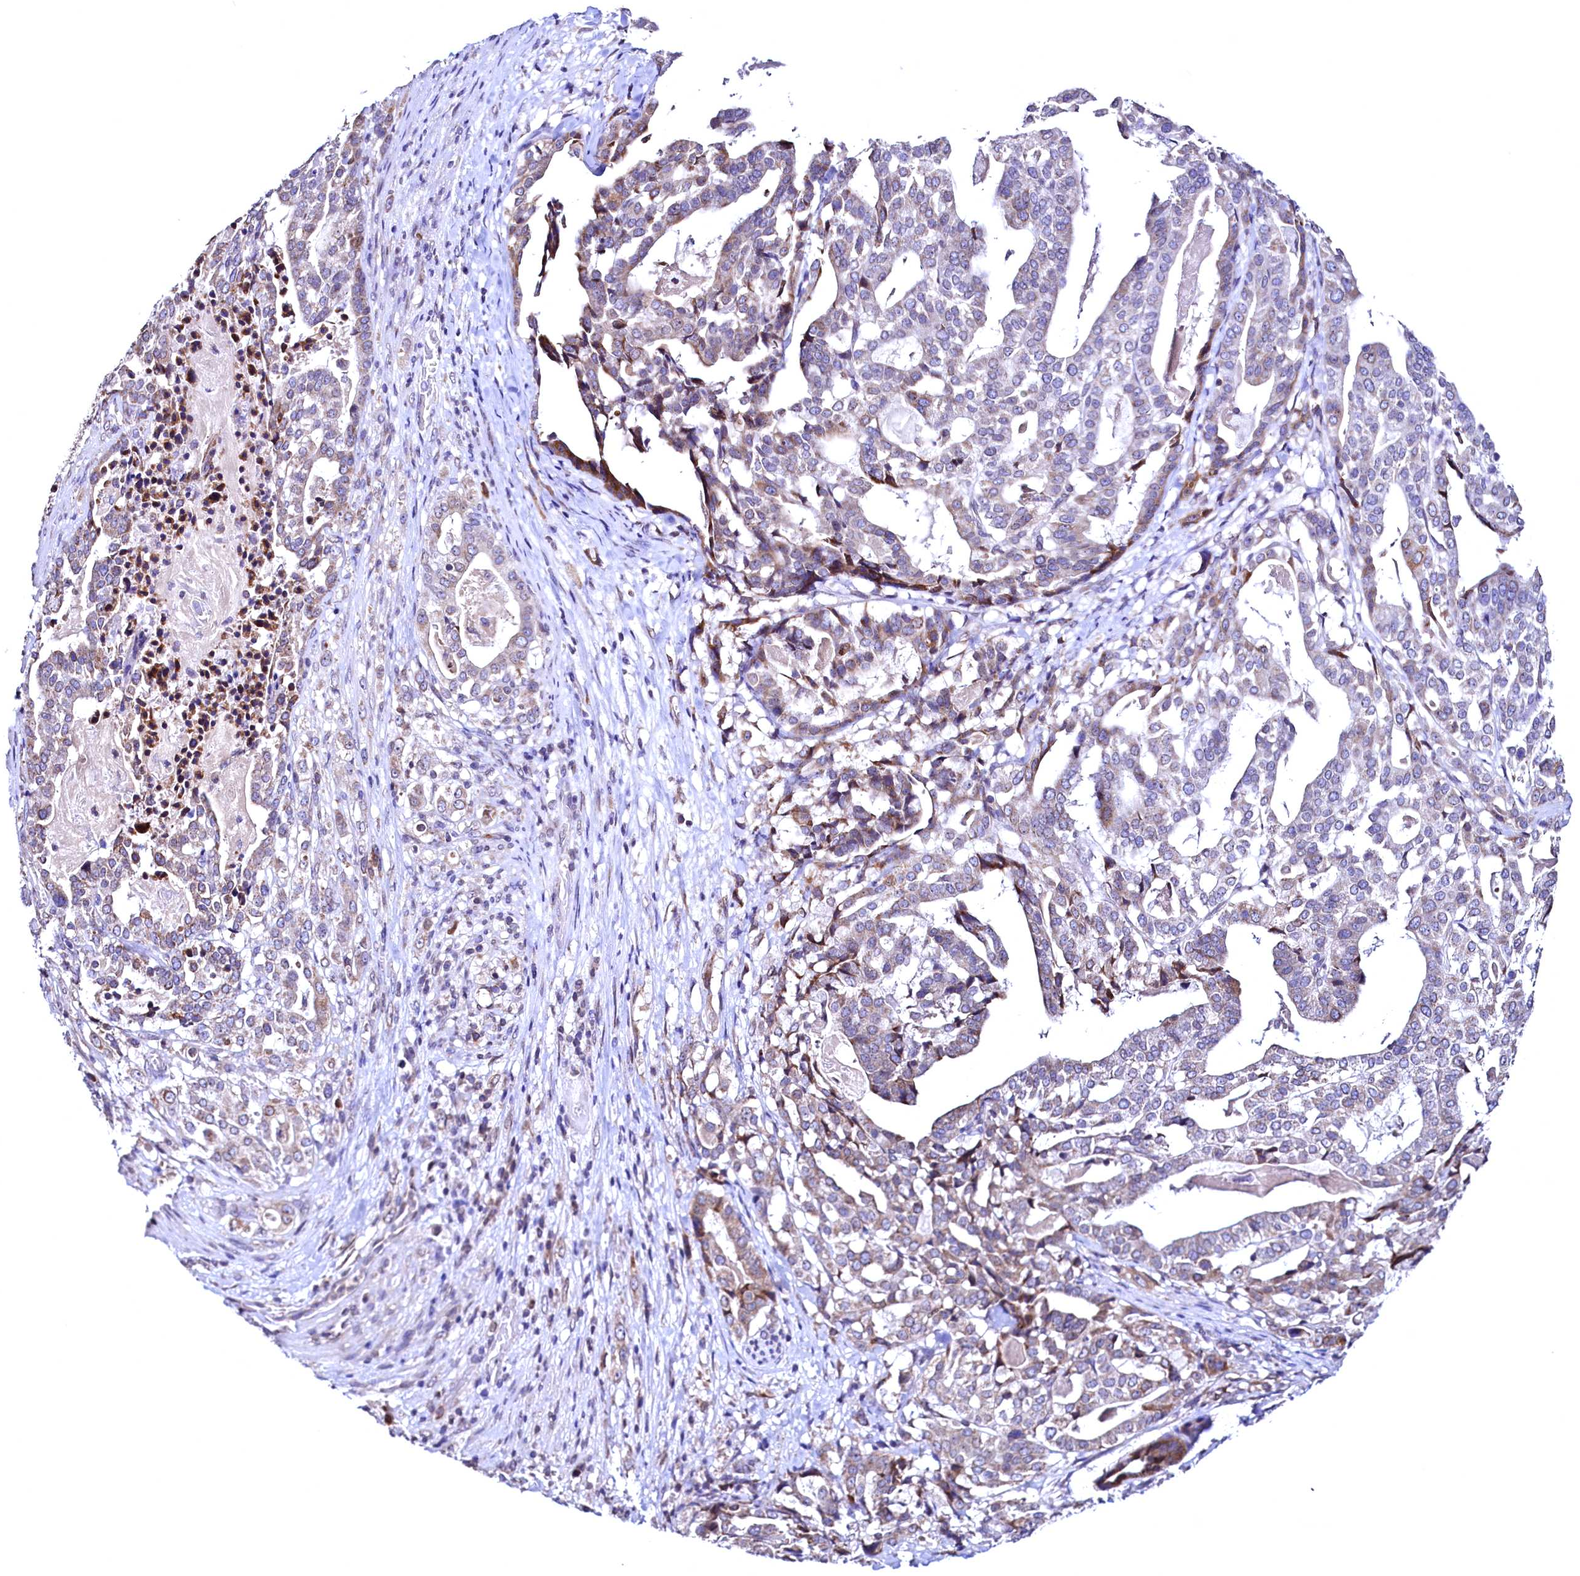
{"staining": {"intensity": "weak", "quantity": "<25%", "location": "cytoplasmic/membranous"}, "tissue": "stomach cancer", "cell_type": "Tumor cells", "image_type": "cancer", "snomed": [{"axis": "morphology", "description": "Adenocarcinoma, NOS"}, {"axis": "topography", "description": "Stomach"}], "caption": "A micrograph of human stomach adenocarcinoma is negative for staining in tumor cells.", "gene": "HAND1", "patient": {"sex": "male", "age": 48}}